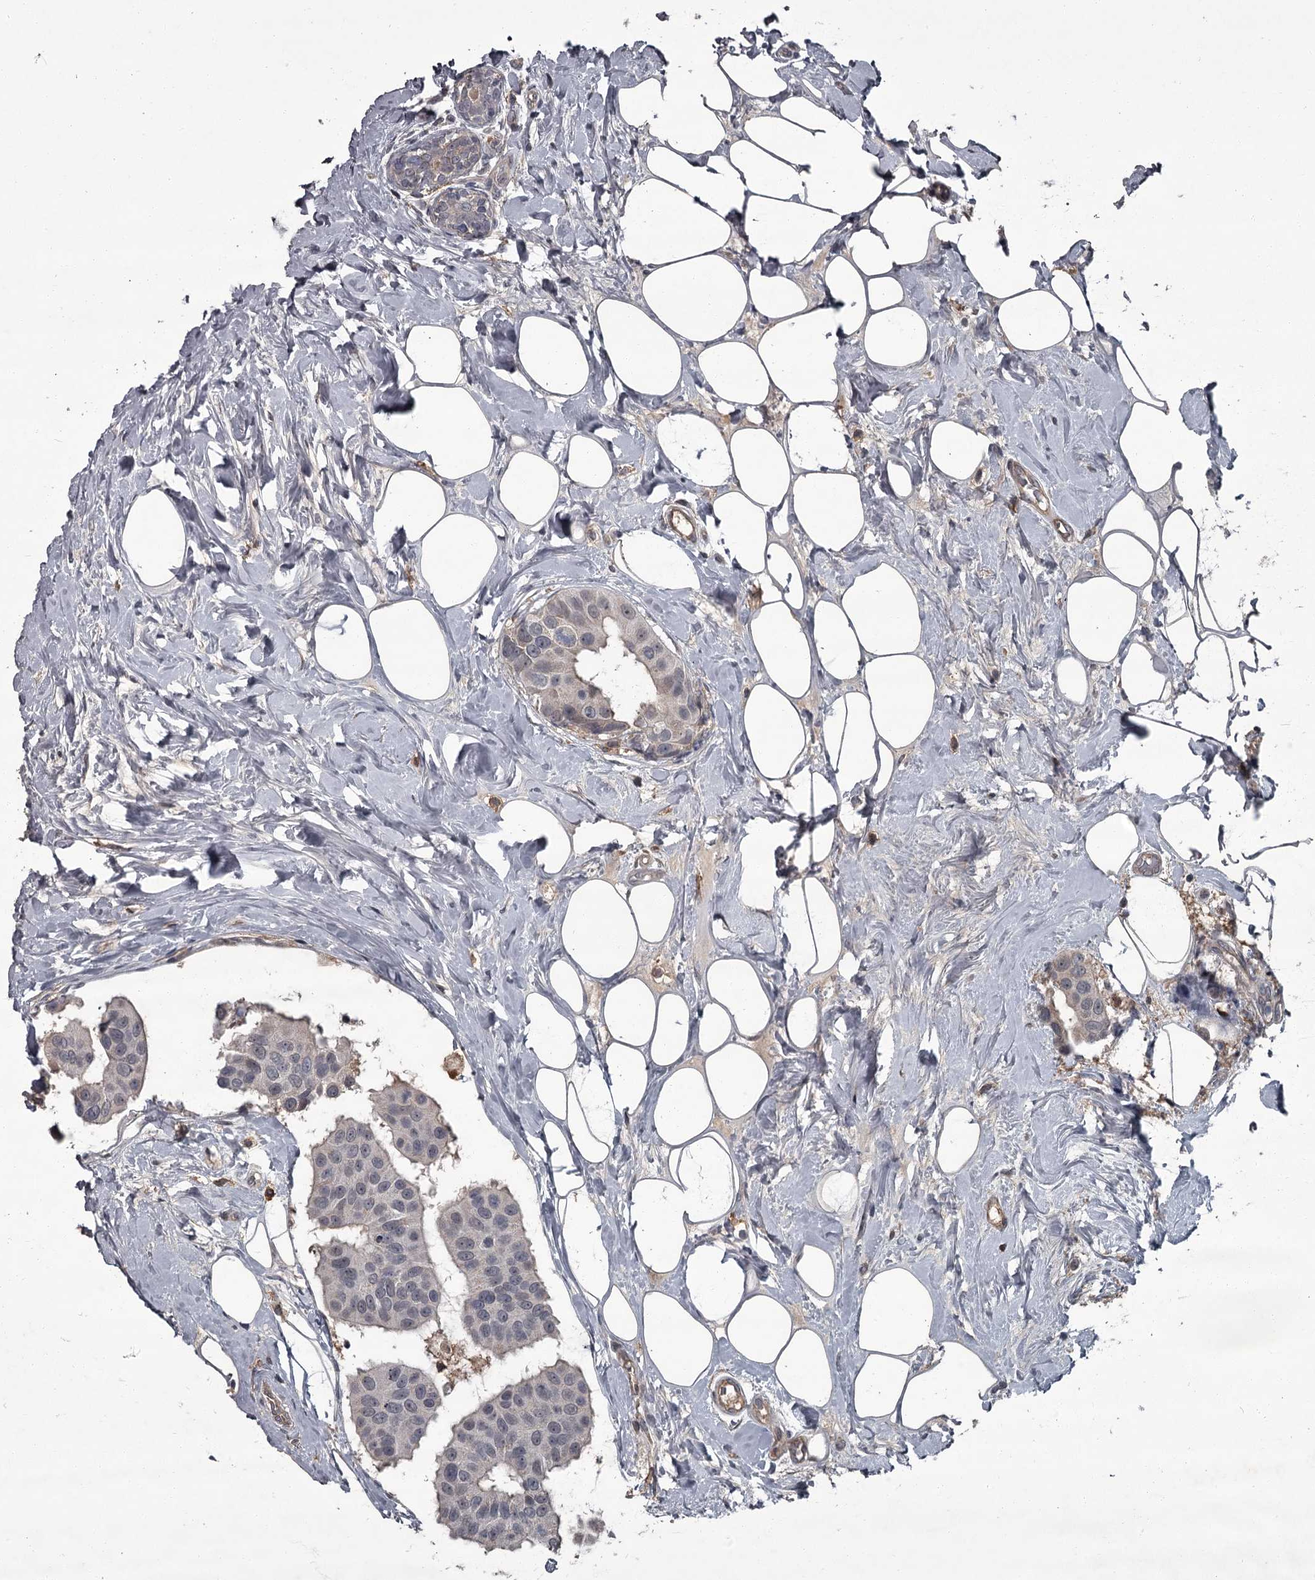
{"staining": {"intensity": "negative", "quantity": "none", "location": "none"}, "tissue": "breast cancer", "cell_type": "Tumor cells", "image_type": "cancer", "snomed": [{"axis": "morphology", "description": "Normal tissue, NOS"}, {"axis": "morphology", "description": "Duct carcinoma"}, {"axis": "topography", "description": "Breast"}], "caption": "High power microscopy micrograph of an immunohistochemistry (IHC) photomicrograph of infiltrating ductal carcinoma (breast), revealing no significant expression in tumor cells. Nuclei are stained in blue.", "gene": "FLVCR2", "patient": {"sex": "female", "age": 39}}